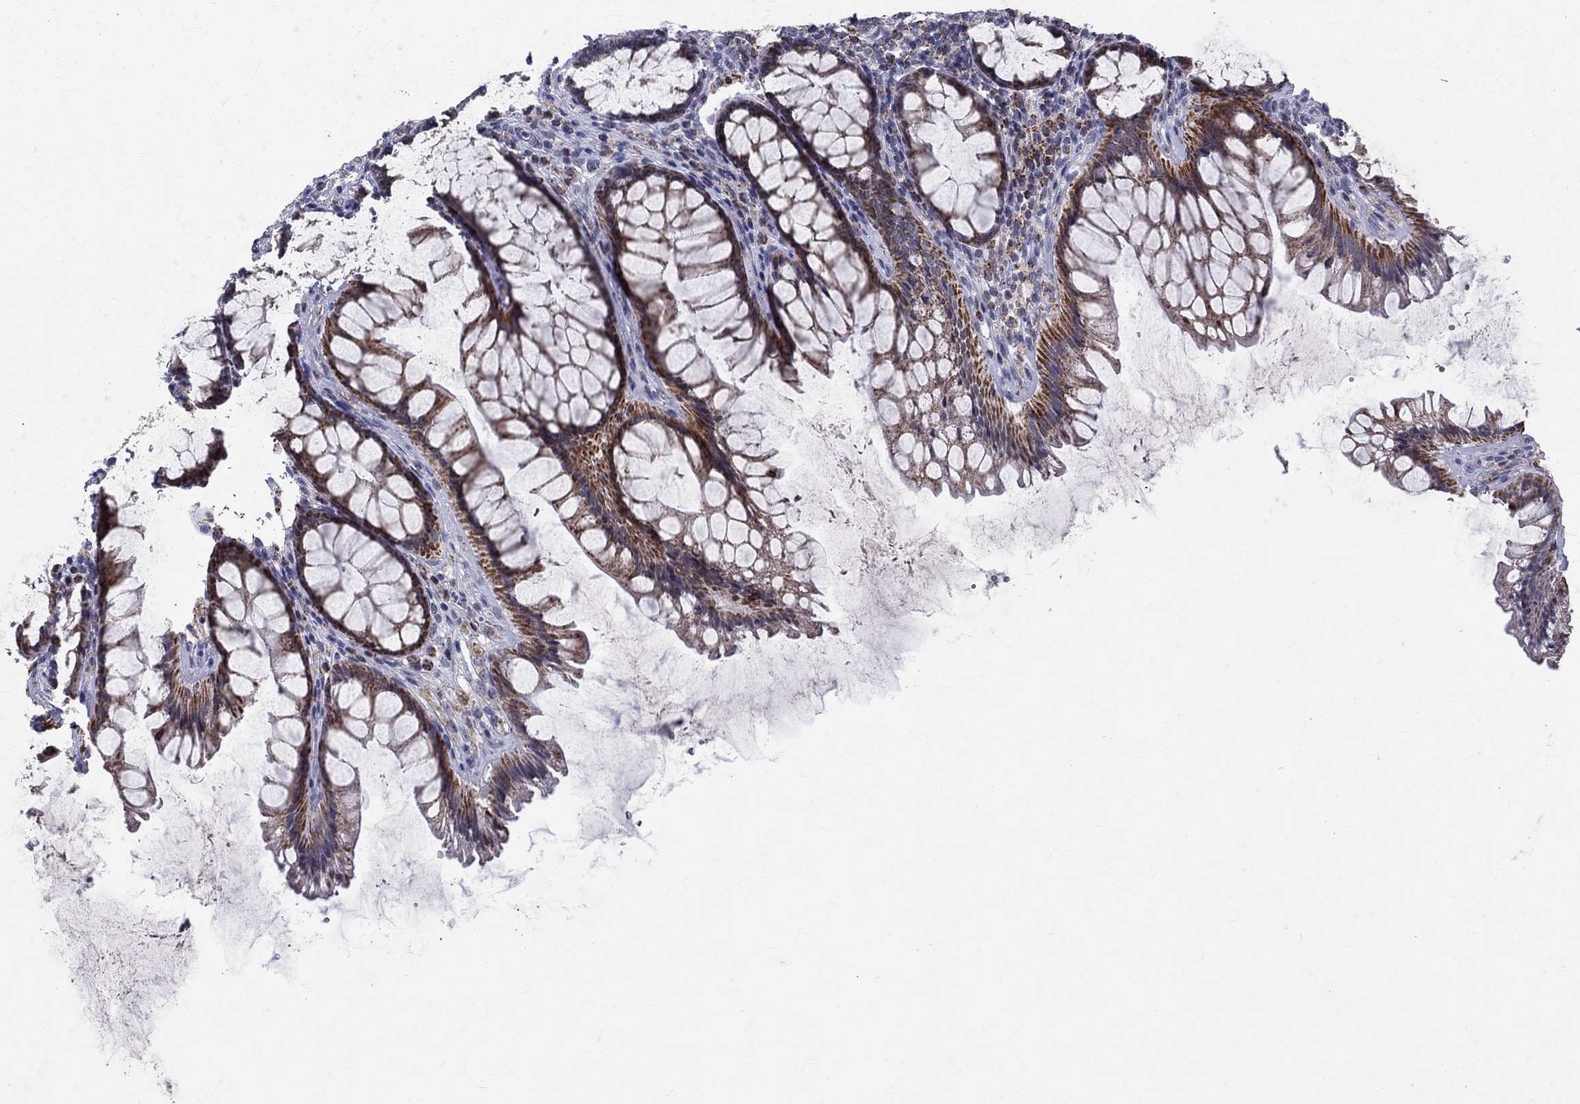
{"staining": {"intensity": "moderate", "quantity": "25%-75%", "location": "cytoplasmic/membranous"}, "tissue": "rectum", "cell_type": "Glandular cells", "image_type": "normal", "snomed": [{"axis": "morphology", "description": "Normal tissue, NOS"}, {"axis": "topography", "description": "Rectum"}], "caption": "Rectum stained with IHC displays moderate cytoplasmic/membranous expression in approximately 25%-75% of glandular cells. (brown staining indicates protein expression, while blue staining denotes nuclei).", "gene": "SLC4A10", "patient": {"sex": "male", "age": 72}}